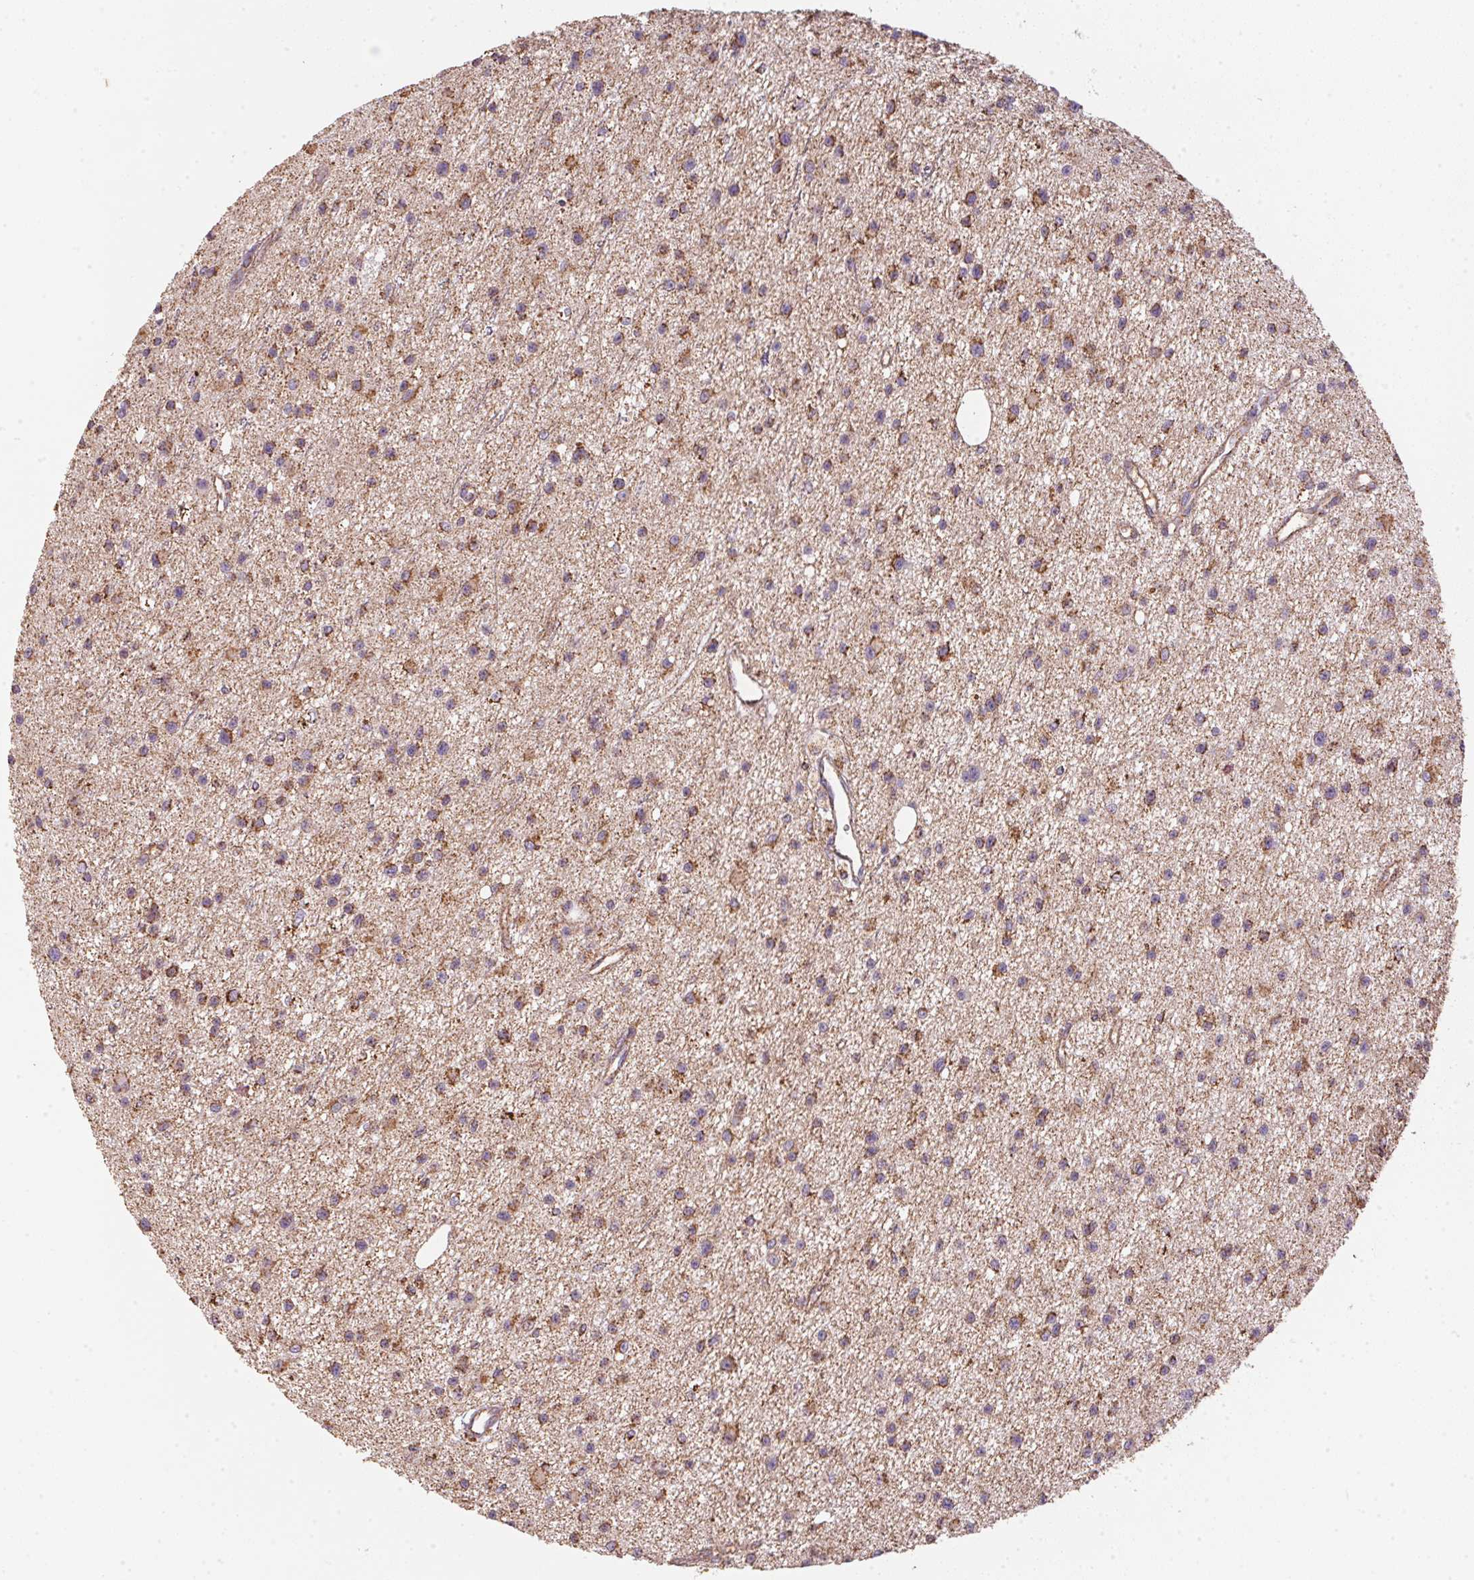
{"staining": {"intensity": "moderate", "quantity": ">75%", "location": "cytoplasmic/membranous"}, "tissue": "glioma", "cell_type": "Tumor cells", "image_type": "cancer", "snomed": [{"axis": "morphology", "description": "Glioma, malignant, Low grade"}, {"axis": "topography", "description": "Brain"}], "caption": "IHC photomicrograph of glioma stained for a protein (brown), which displays medium levels of moderate cytoplasmic/membranous staining in about >75% of tumor cells.", "gene": "NDUFS2", "patient": {"sex": "male", "age": 43}}